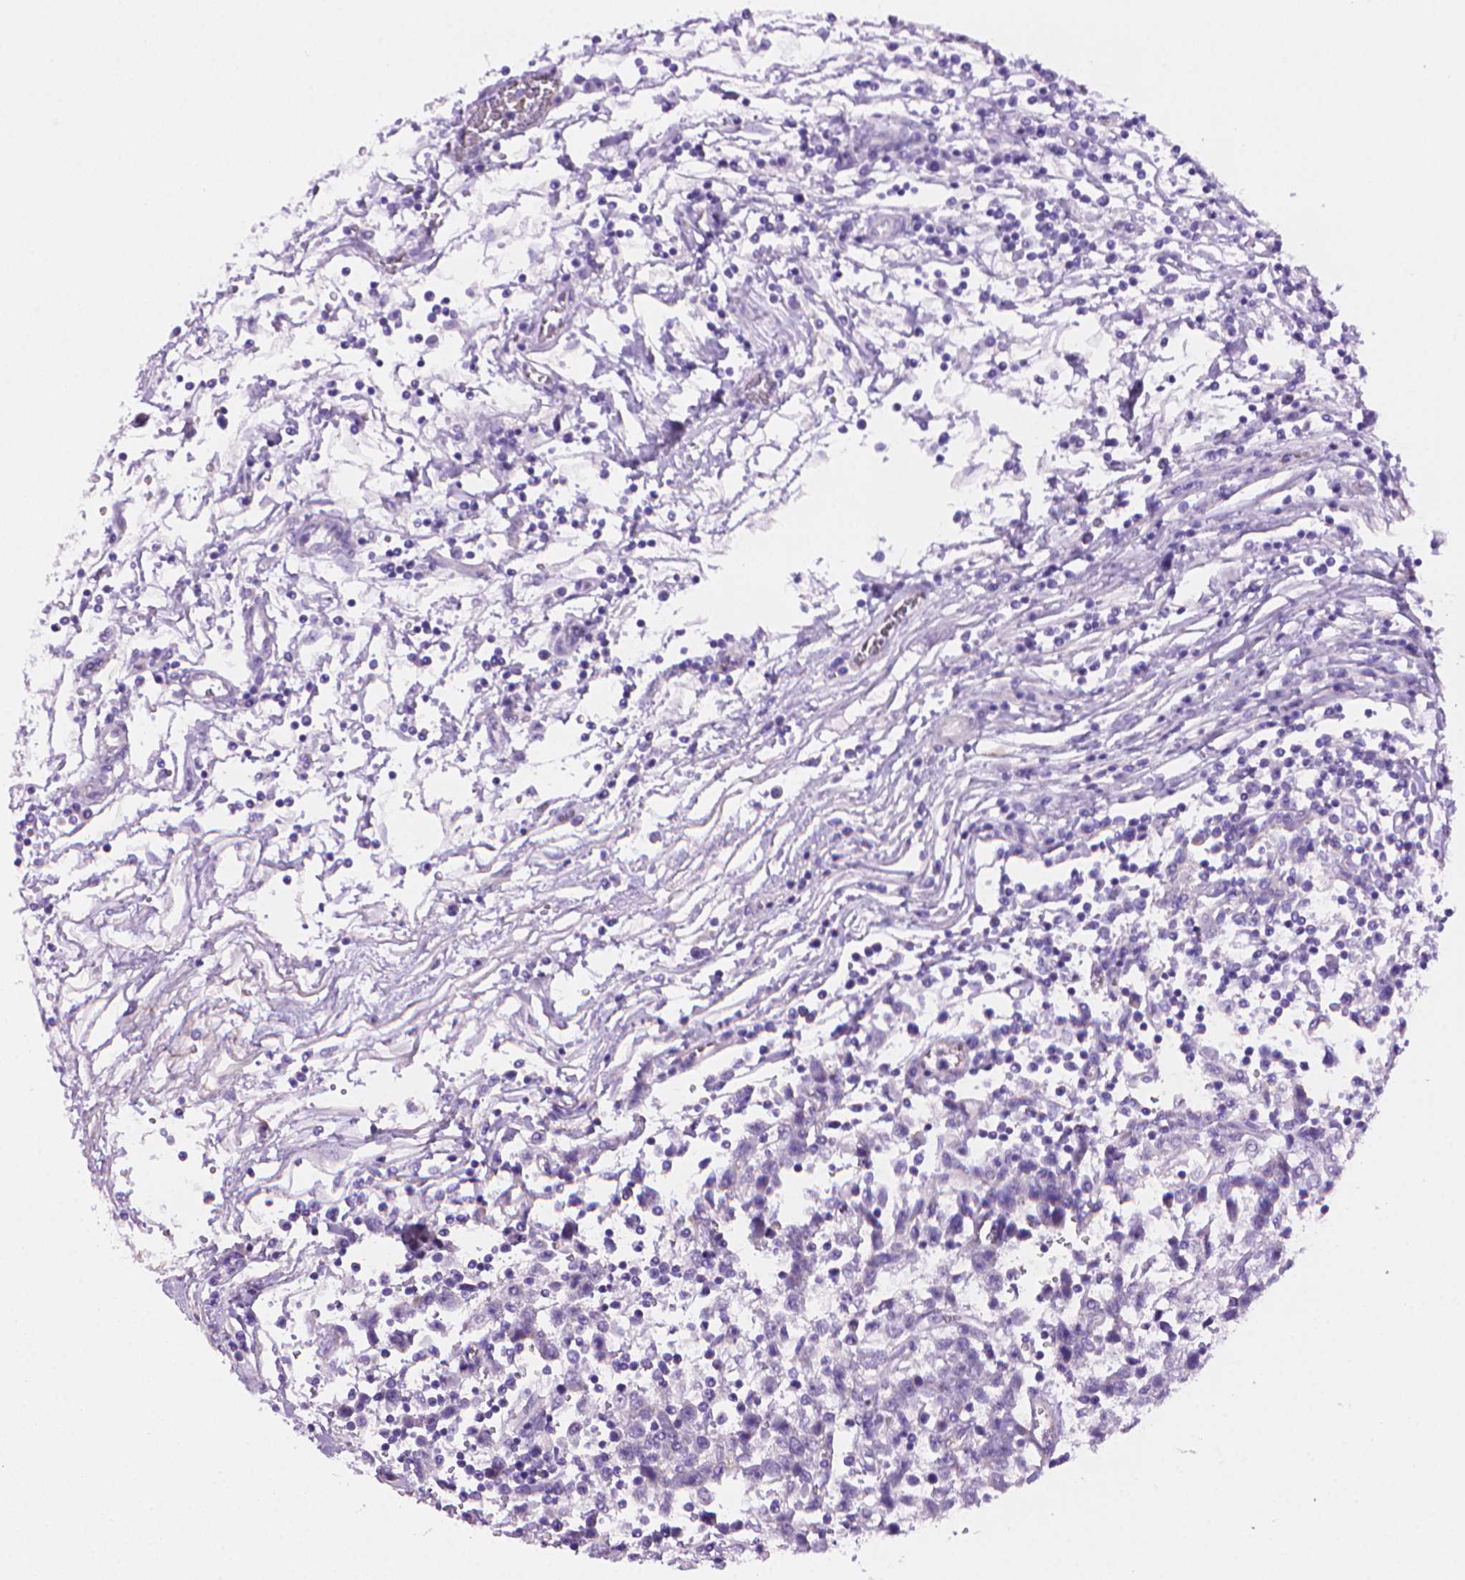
{"staining": {"intensity": "negative", "quantity": "none", "location": "none"}, "tissue": "testis cancer", "cell_type": "Tumor cells", "image_type": "cancer", "snomed": [{"axis": "morphology", "description": "Seminoma, NOS"}, {"axis": "topography", "description": "Testis"}], "caption": "The image exhibits no staining of tumor cells in testis cancer.", "gene": "AMMECR1", "patient": {"sex": "male", "age": 34}}